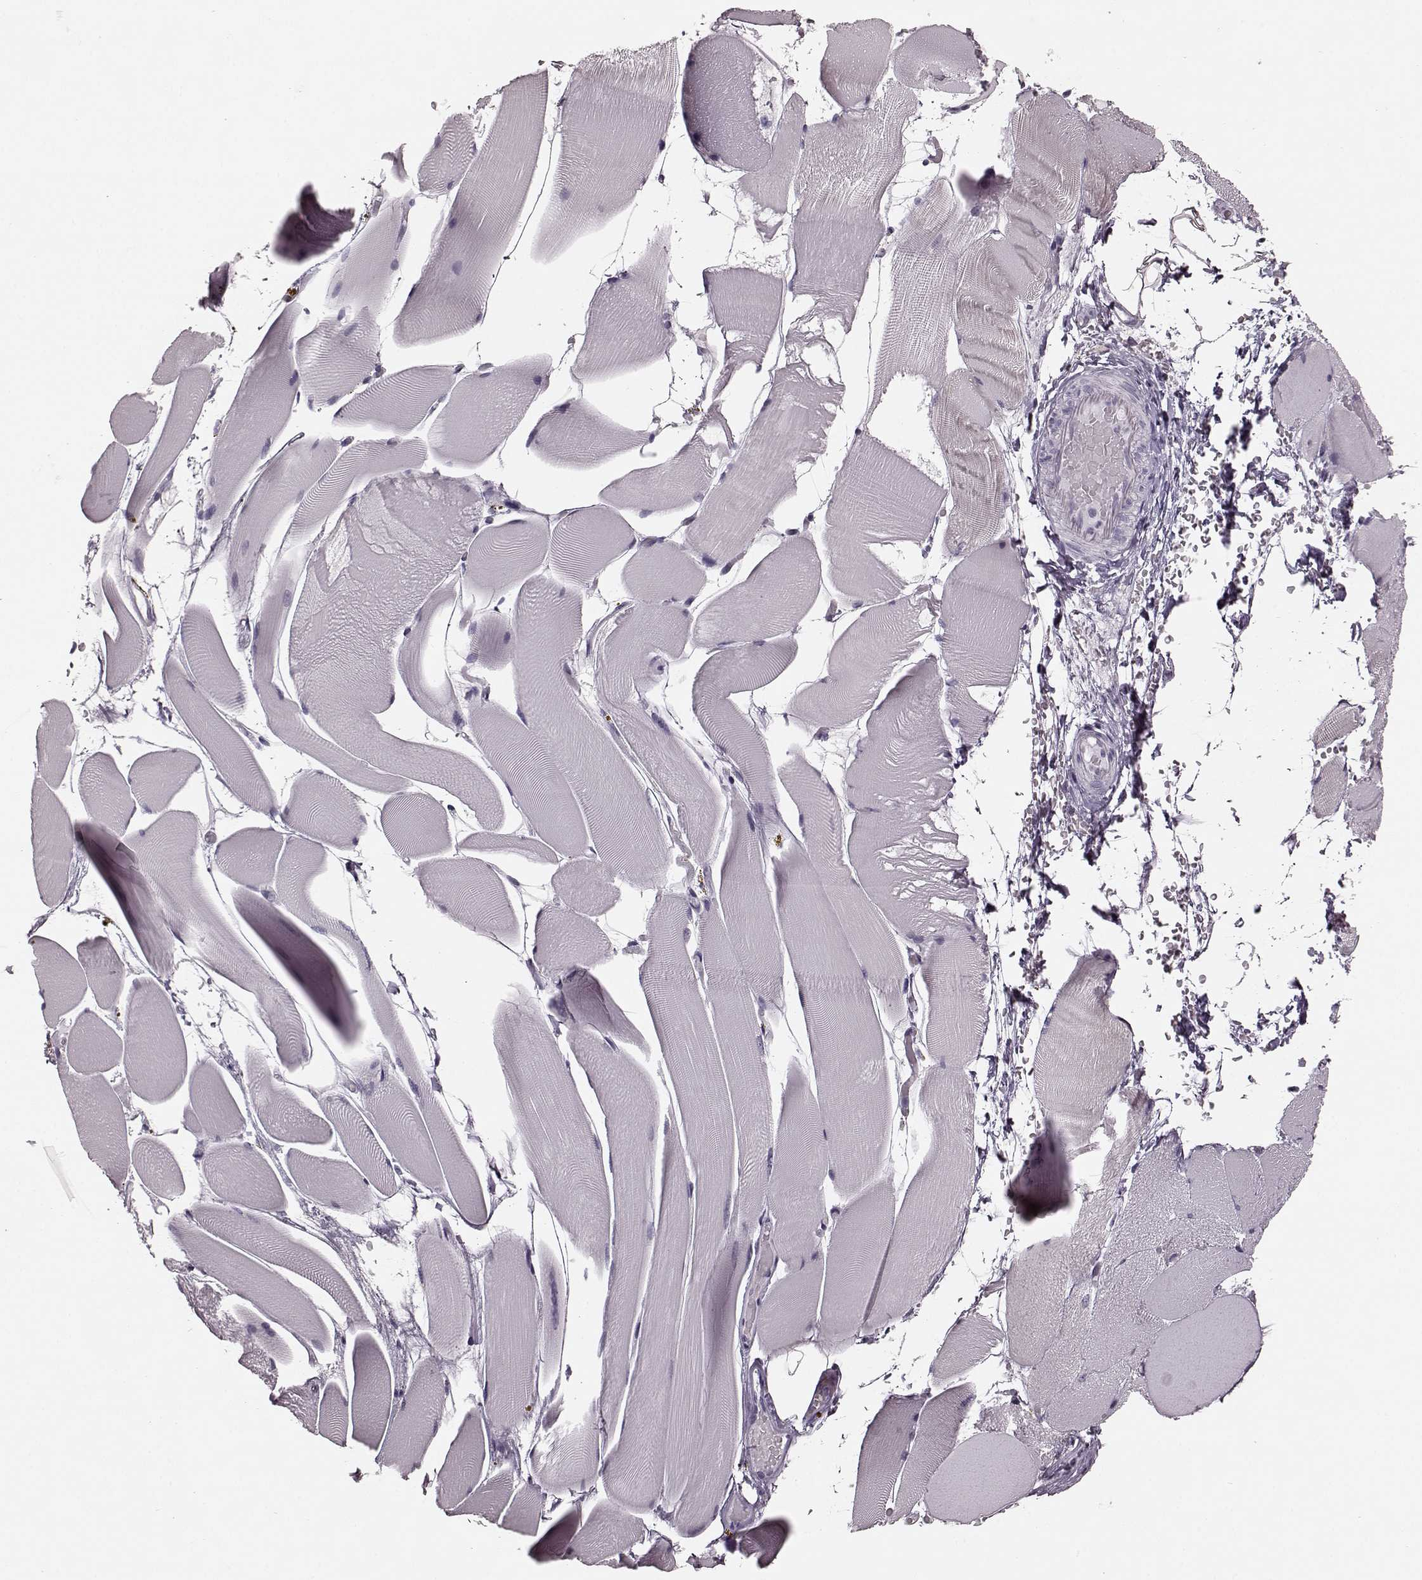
{"staining": {"intensity": "negative", "quantity": "none", "location": "none"}, "tissue": "skeletal muscle", "cell_type": "Myocytes", "image_type": "normal", "snomed": [{"axis": "morphology", "description": "Normal tissue, NOS"}, {"axis": "topography", "description": "Skeletal muscle"}], "caption": "DAB (3,3'-diaminobenzidine) immunohistochemical staining of normal skeletal muscle demonstrates no significant positivity in myocytes.", "gene": "TRPM1", "patient": {"sex": "female", "age": 37}}